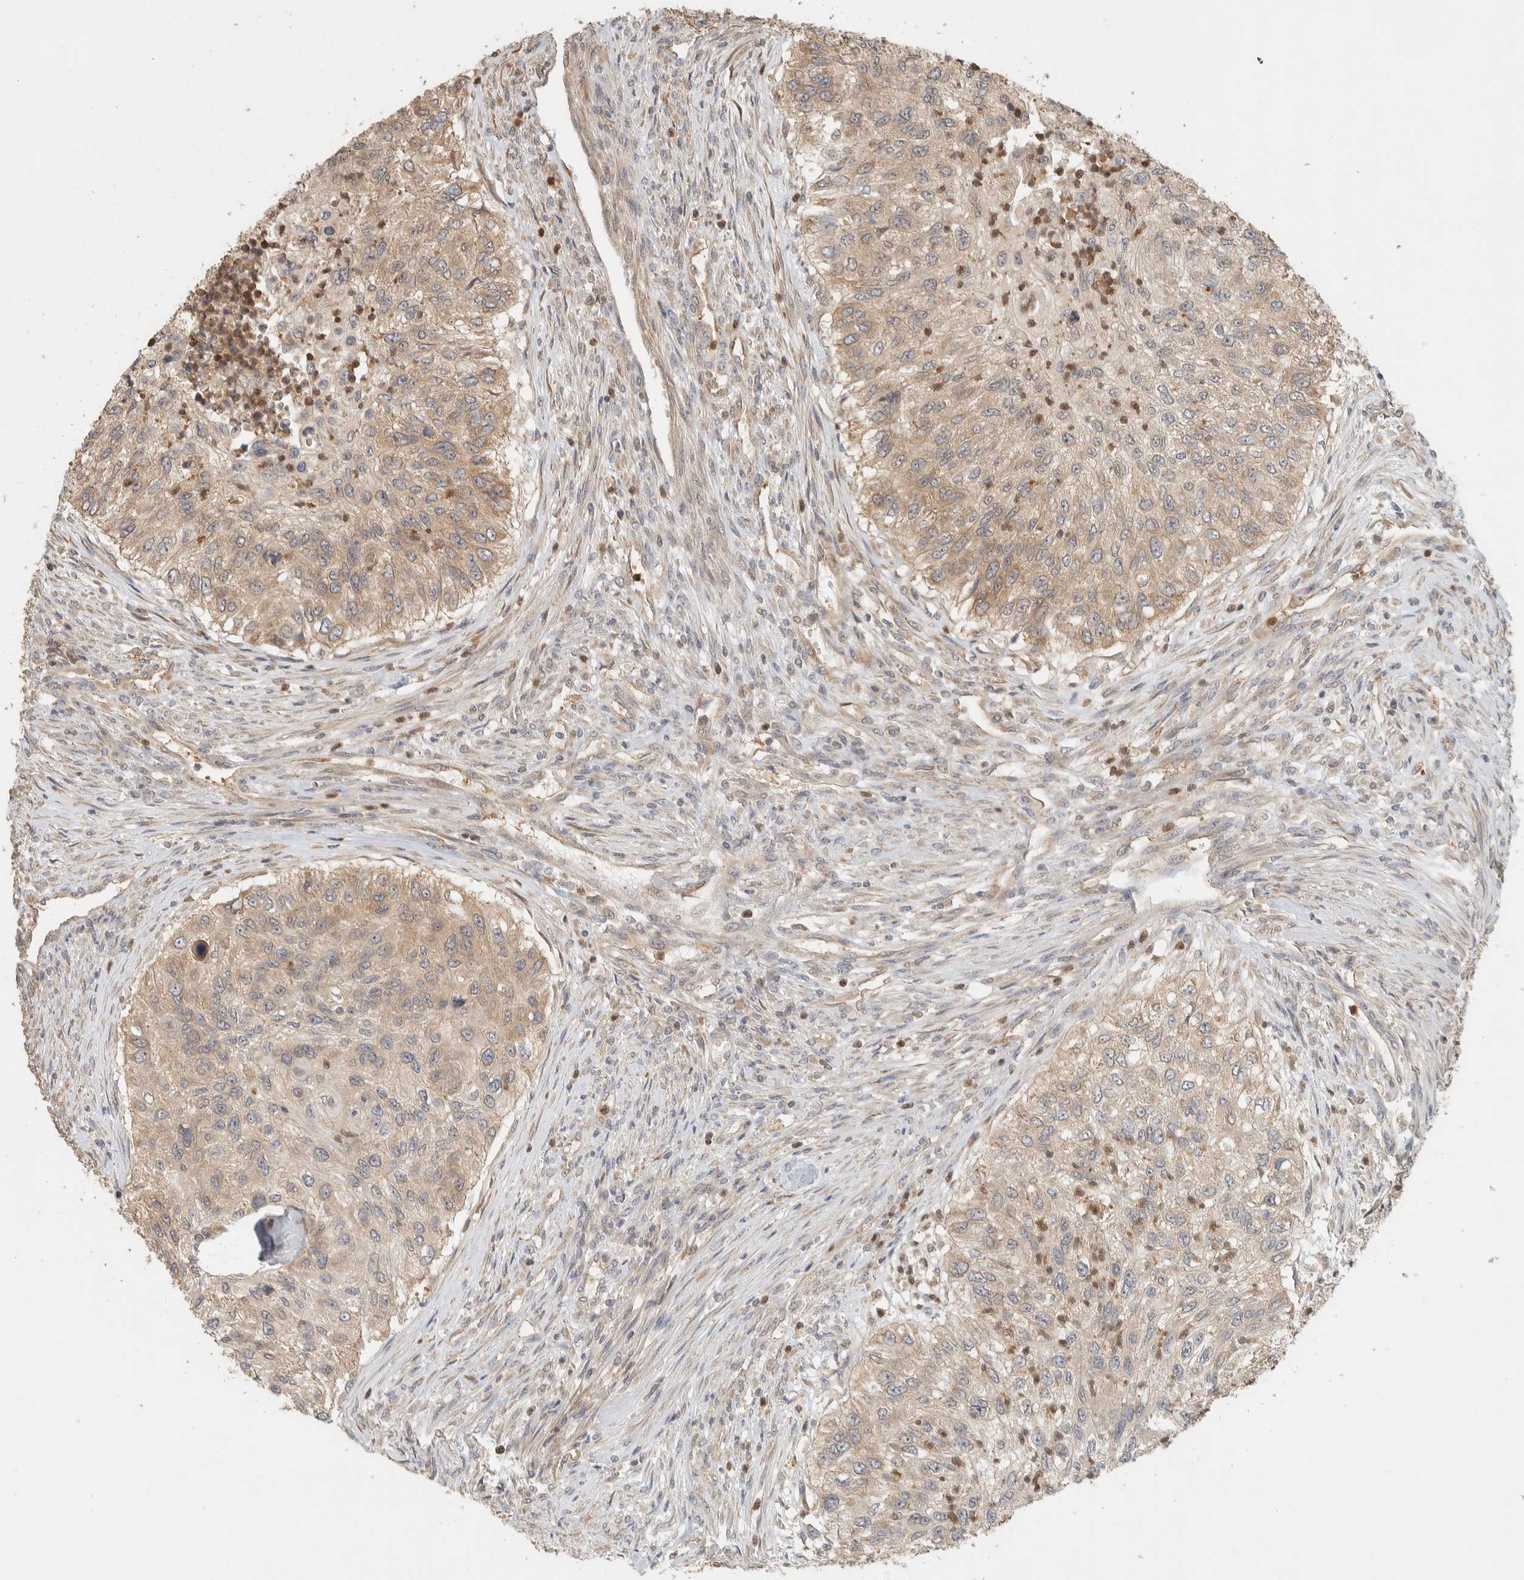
{"staining": {"intensity": "weak", "quantity": ">75%", "location": "cytoplasmic/membranous"}, "tissue": "urothelial cancer", "cell_type": "Tumor cells", "image_type": "cancer", "snomed": [{"axis": "morphology", "description": "Urothelial carcinoma, High grade"}, {"axis": "topography", "description": "Urinary bladder"}], "caption": "Immunohistochemical staining of high-grade urothelial carcinoma exhibits low levels of weak cytoplasmic/membranous staining in approximately >75% of tumor cells.", "gene": "ADSS2", "patient": {"sex": "female", "age": 60}}